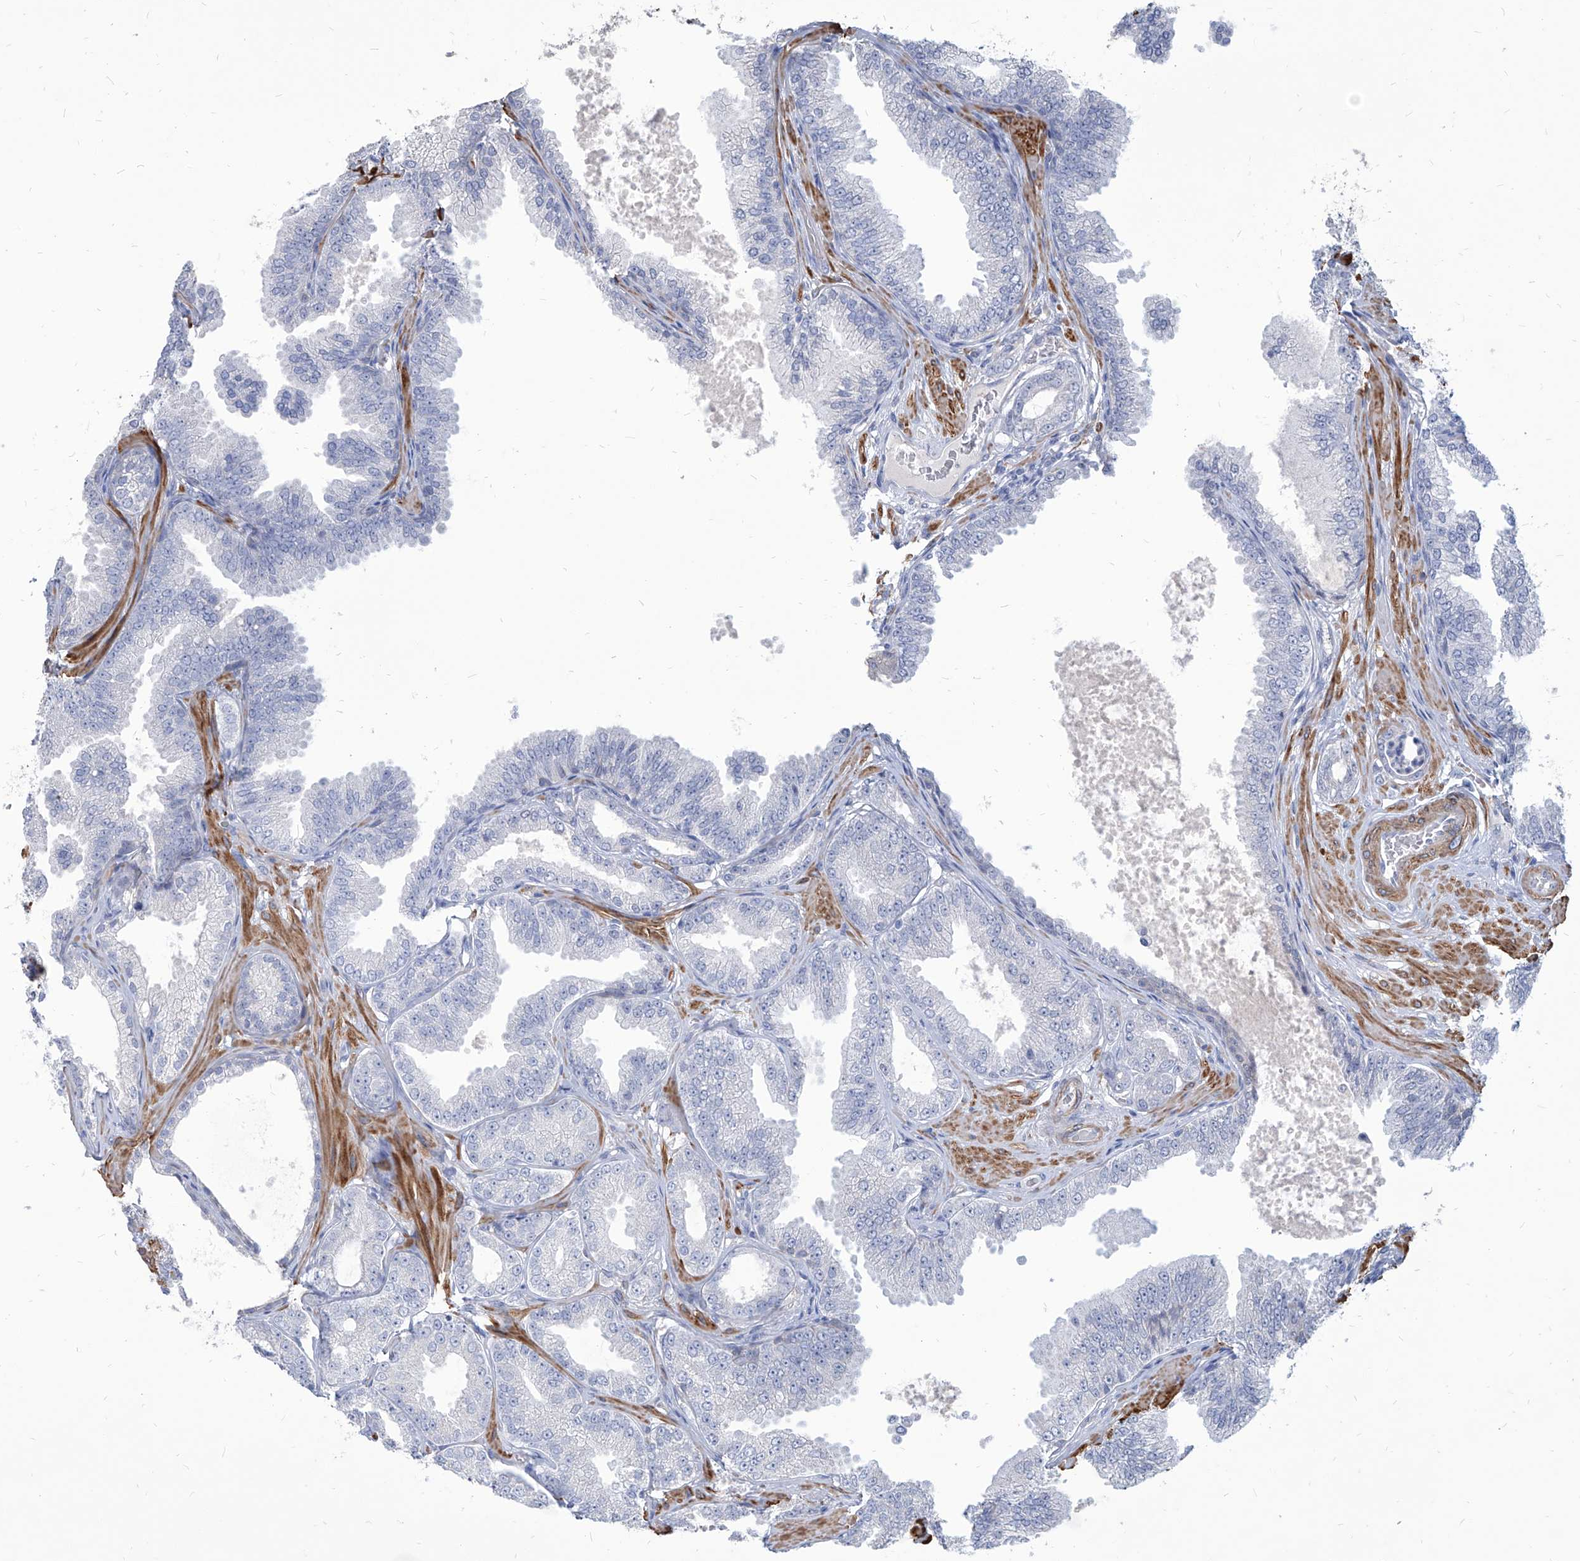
{"staining": {"intensity": "negative", "quantity": "none", "location": "none"}, "tissue": "prostate cancer", "cell_type": "Tumor cells", "image_type": "cancer", "snomed": [{"axis": "morphology", "description": "Adenocarcinoma, Low grade"}, {"axis": "topography", "description": "Prostate"}], "caption": "High power microscopy micrograph of an immunohistochemistry micrograph of prostate cancer, revealing no significant staining in tumor cells.", "gene": "FAM83B", "patient": {"sex": "male", "age": 63}}